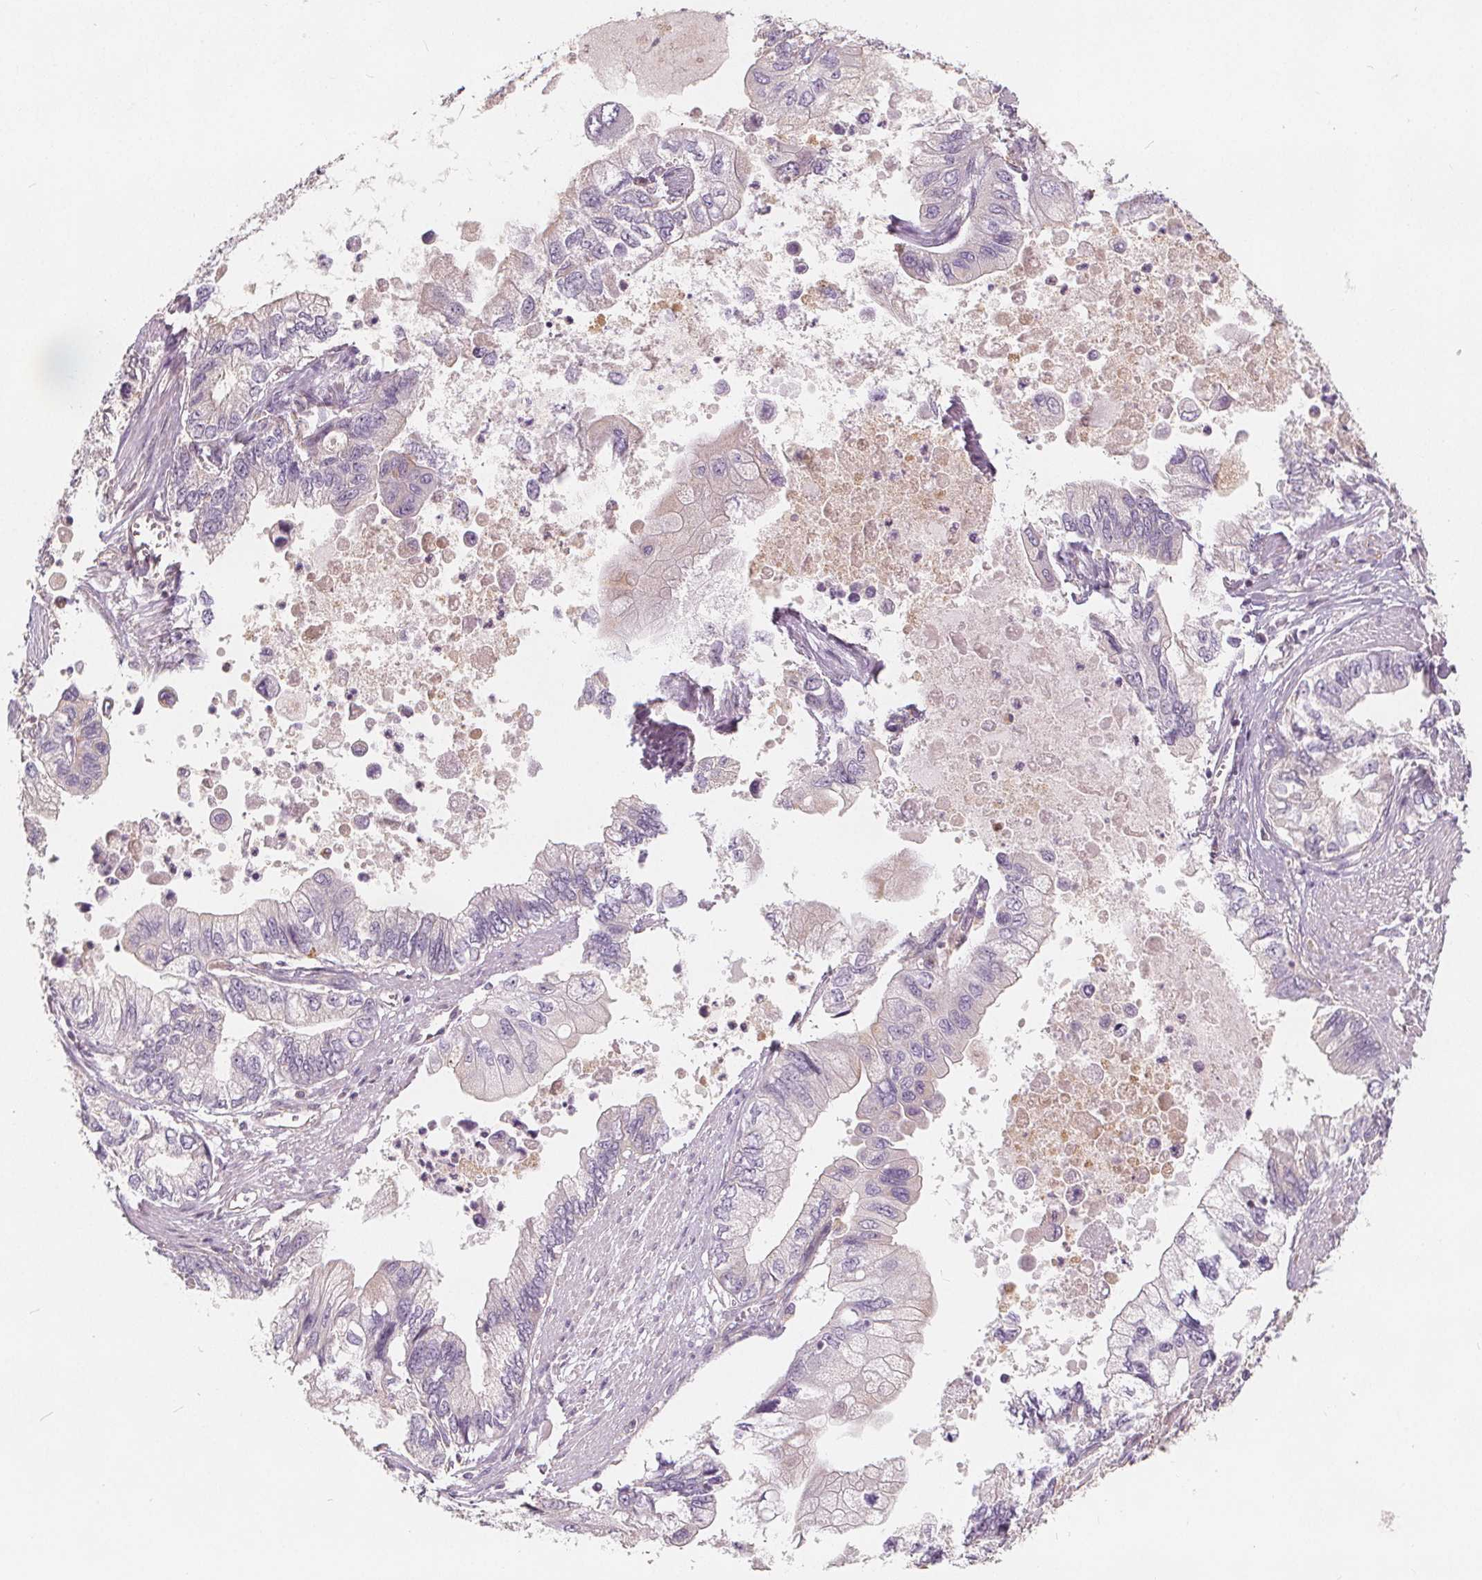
{"staining": {"intensity": "negative", "quantity": "none", "location": "none"}, "tissue": "stomach cancer", "cell_type": "Tumor cells", "image_type": "cancer", "snomed": [{"axis": "morphology", "description": "Adenocarcinoma, NOS"}, {"axis": "topography", "description": "Pancreas"}, {"axis": "topography", "description": "Stomach, upper"}], "caption": "This is a image of IHC staining of stomach adenocarcinoma, which shows no staining in tumor cells.", "gene": "DRC3", "patient": {"sex": "male", "age": 77}}